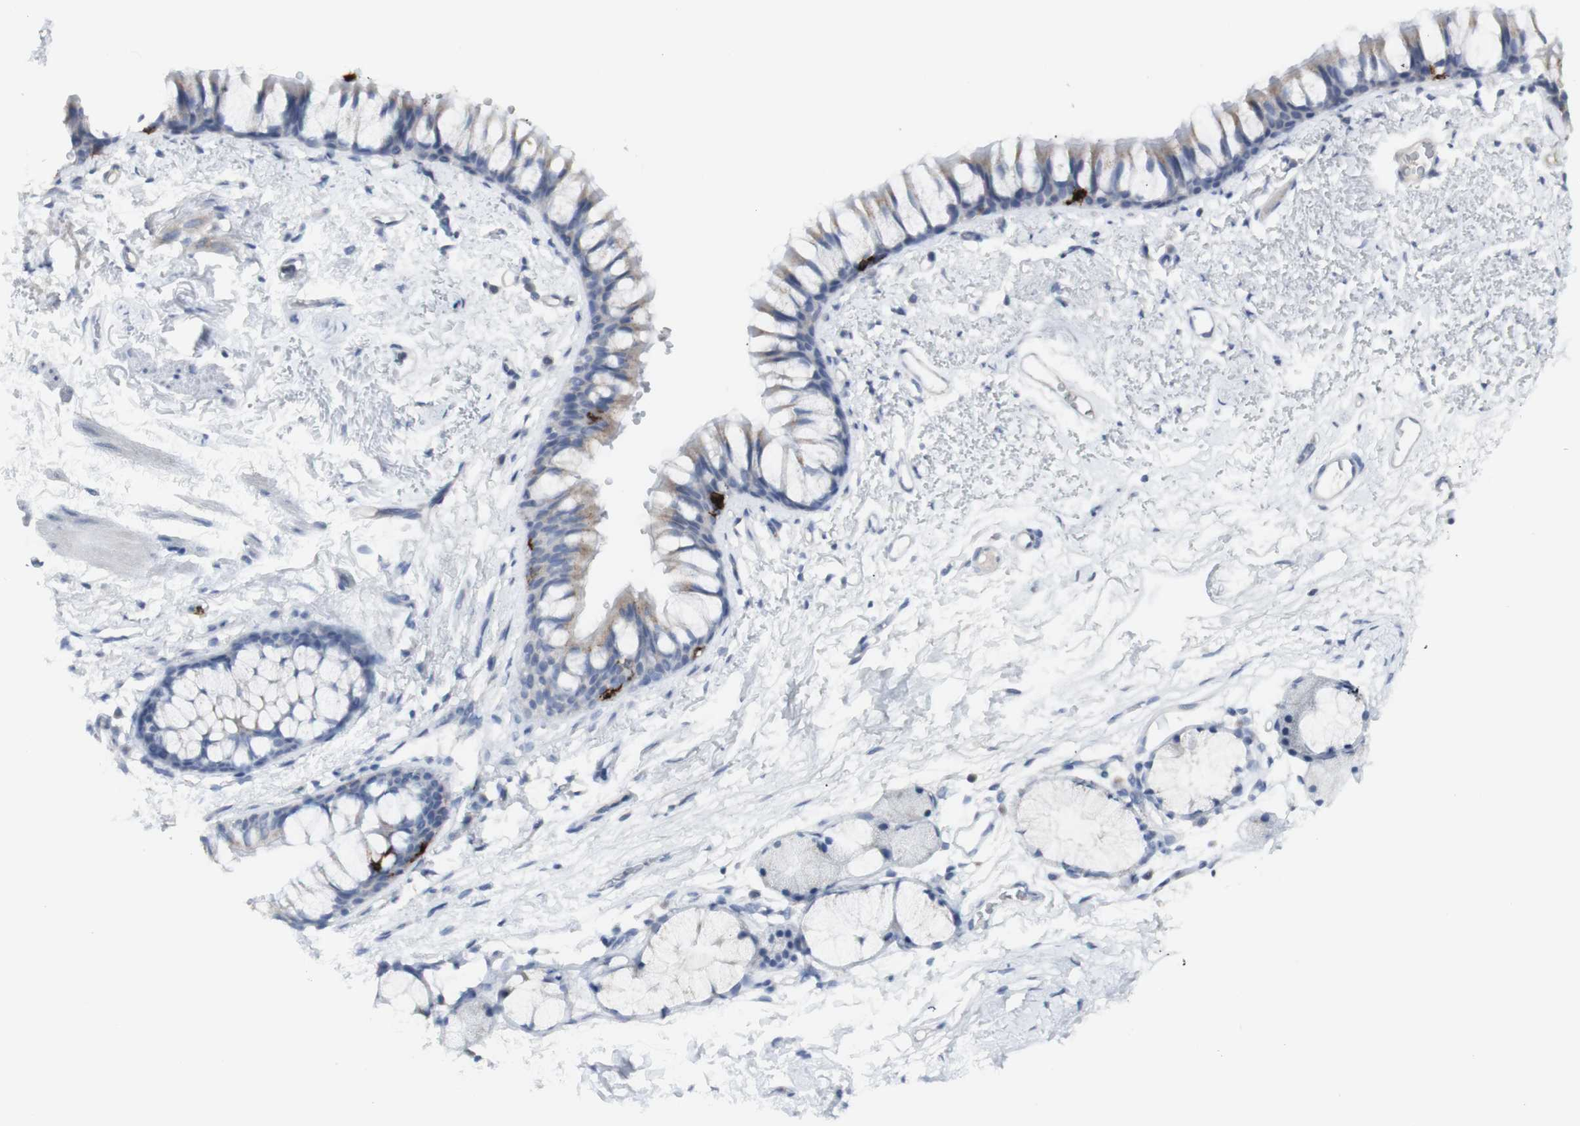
{"staining": {"intensity": "negative", "quantity": "none", "location": "none"}, "tissue": "adipose tissue", "cell_type": "Adipocytes", "image_type": "normal", "snomed": [{"axis": "morphology", "description": "Normal tissue, NOS"}, {"axis": "topography", "description": "Bronchus"}], "caption": "Protein analysis of unremarkable adipose tissue shows no significant staining in adipocytes. (DAB immunohistochemistry (IHC), high magnification).", "gene": "CD207", "patient": {"sex": "female", "age": 73}}